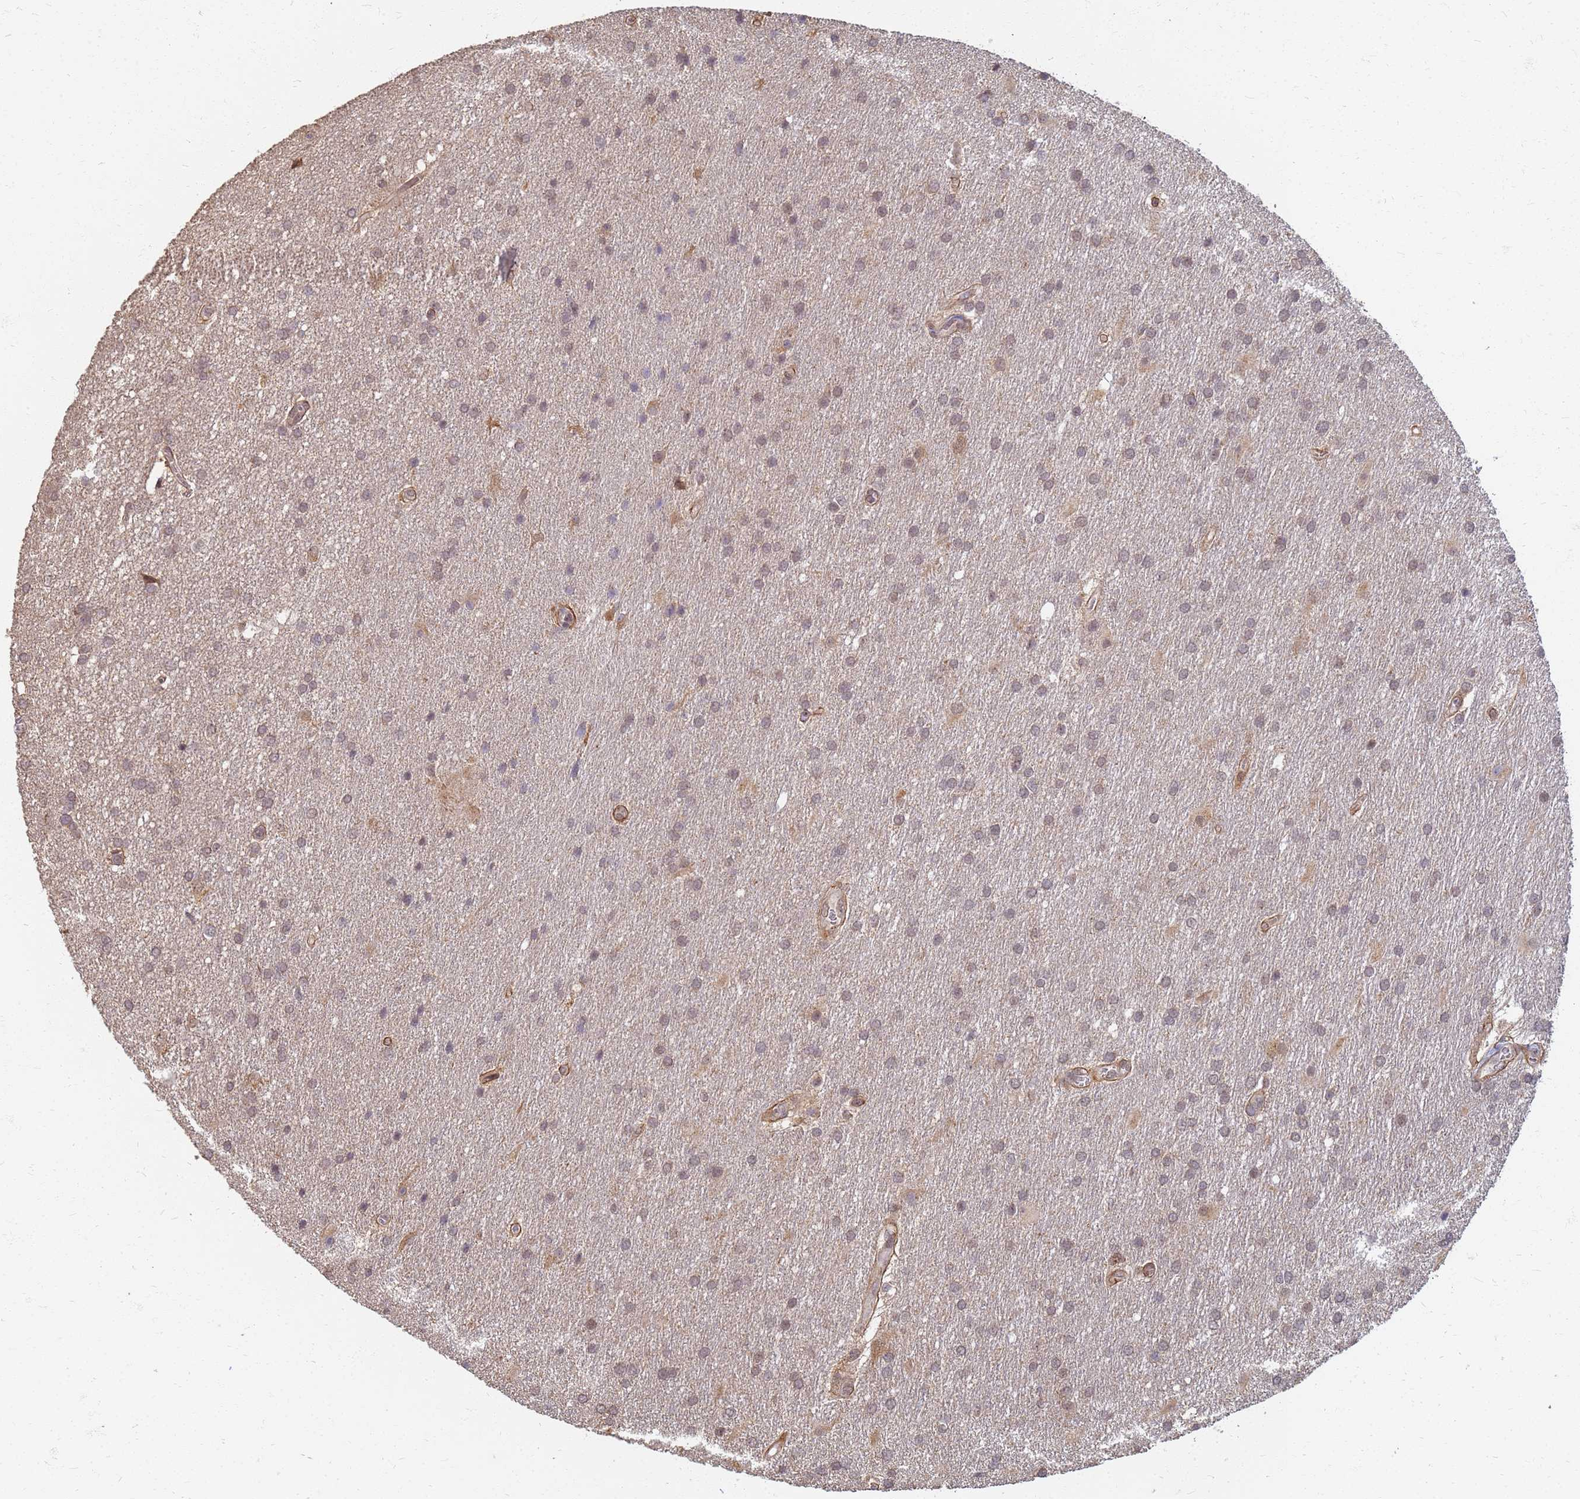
{"staining": {"intensity": "weak", "quantity": ">75%", "location": "cytoplasmic/membranous,nuclear"}, "tissue": "glioma", "cell_type": "Tumor cells", "image_type": "cancer", "snomed": [{"axis": "morphology", "description": "Glioma, malignant, Low grade"}, {"axis": "topography", "description": "Brain"}], "caption": "A micrograph showing weak cytoplasmic/membranous and nuclear expression in approximately >75% of tumor cells in malignant glioma (low-grade), as visualized by brown immunohistochemical staining.", "gene": "ITGB4", "patient": {"sex": "male", "age": 66}}